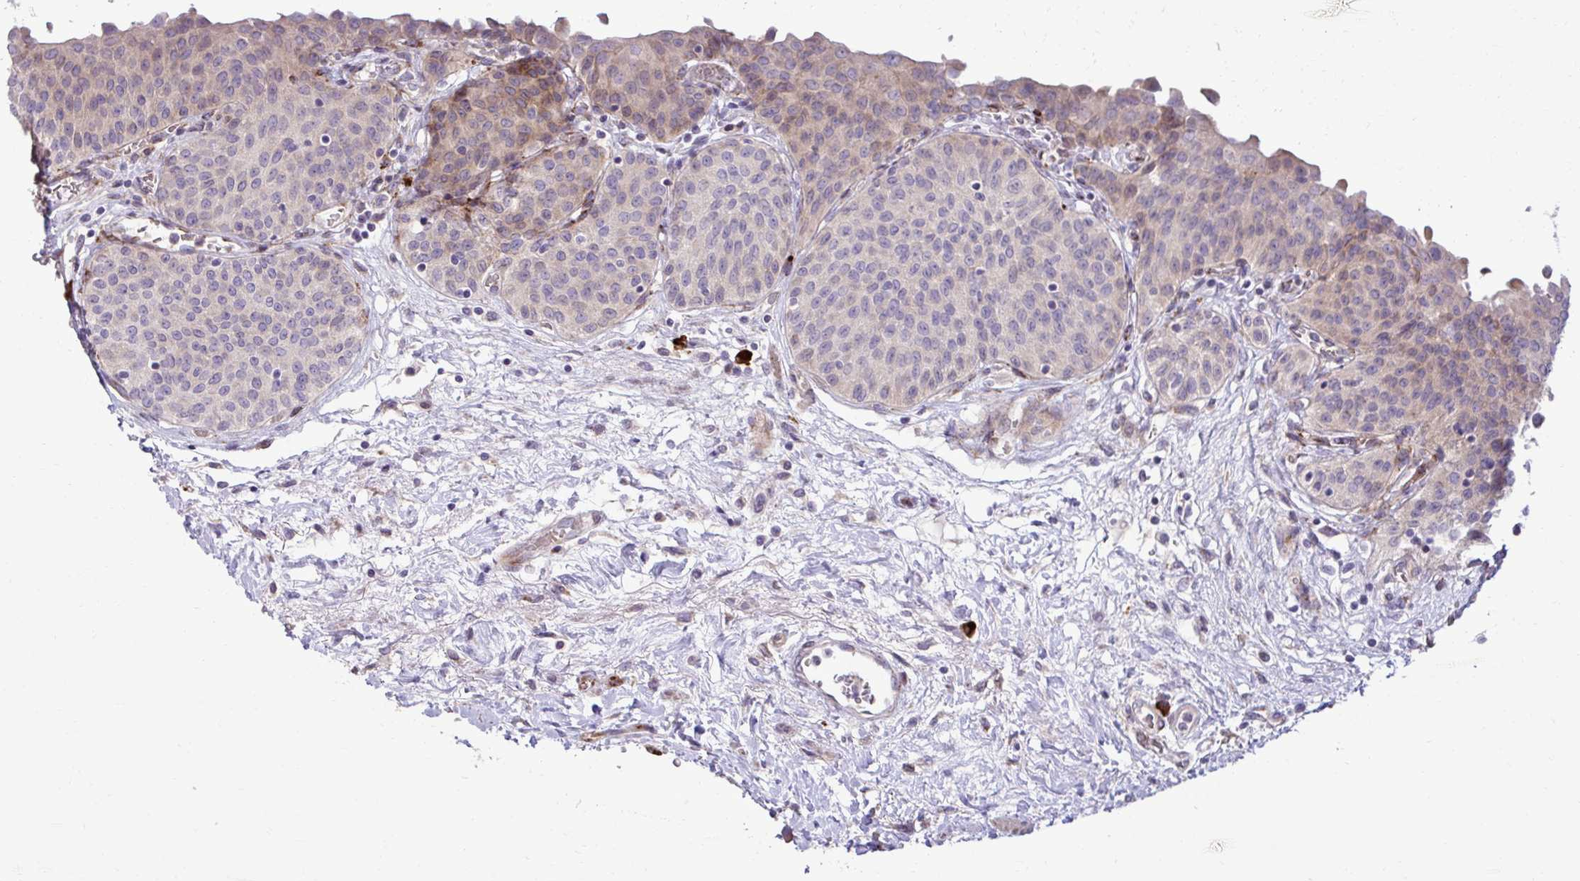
{"staining": {"intensity": "weak", "quantity": "<25%", "location": "cytoplasmic/membranous"}, "tissue": "urinary bladder", "cell_type": "Urothelial cells", "image_type": "normal", "snomed": [{"axis": "morphology", "description": "Normal tissue, NOS"}, {"axis": "topography", "description": "Urinary bladder"}], "caption": "Unremarkable urinary bladder was stained to show a protein in brown. There is no significant positivity in urothelial cells.", "gene": "LIMS1", "patient": {"sex": "male", "age": 68}}